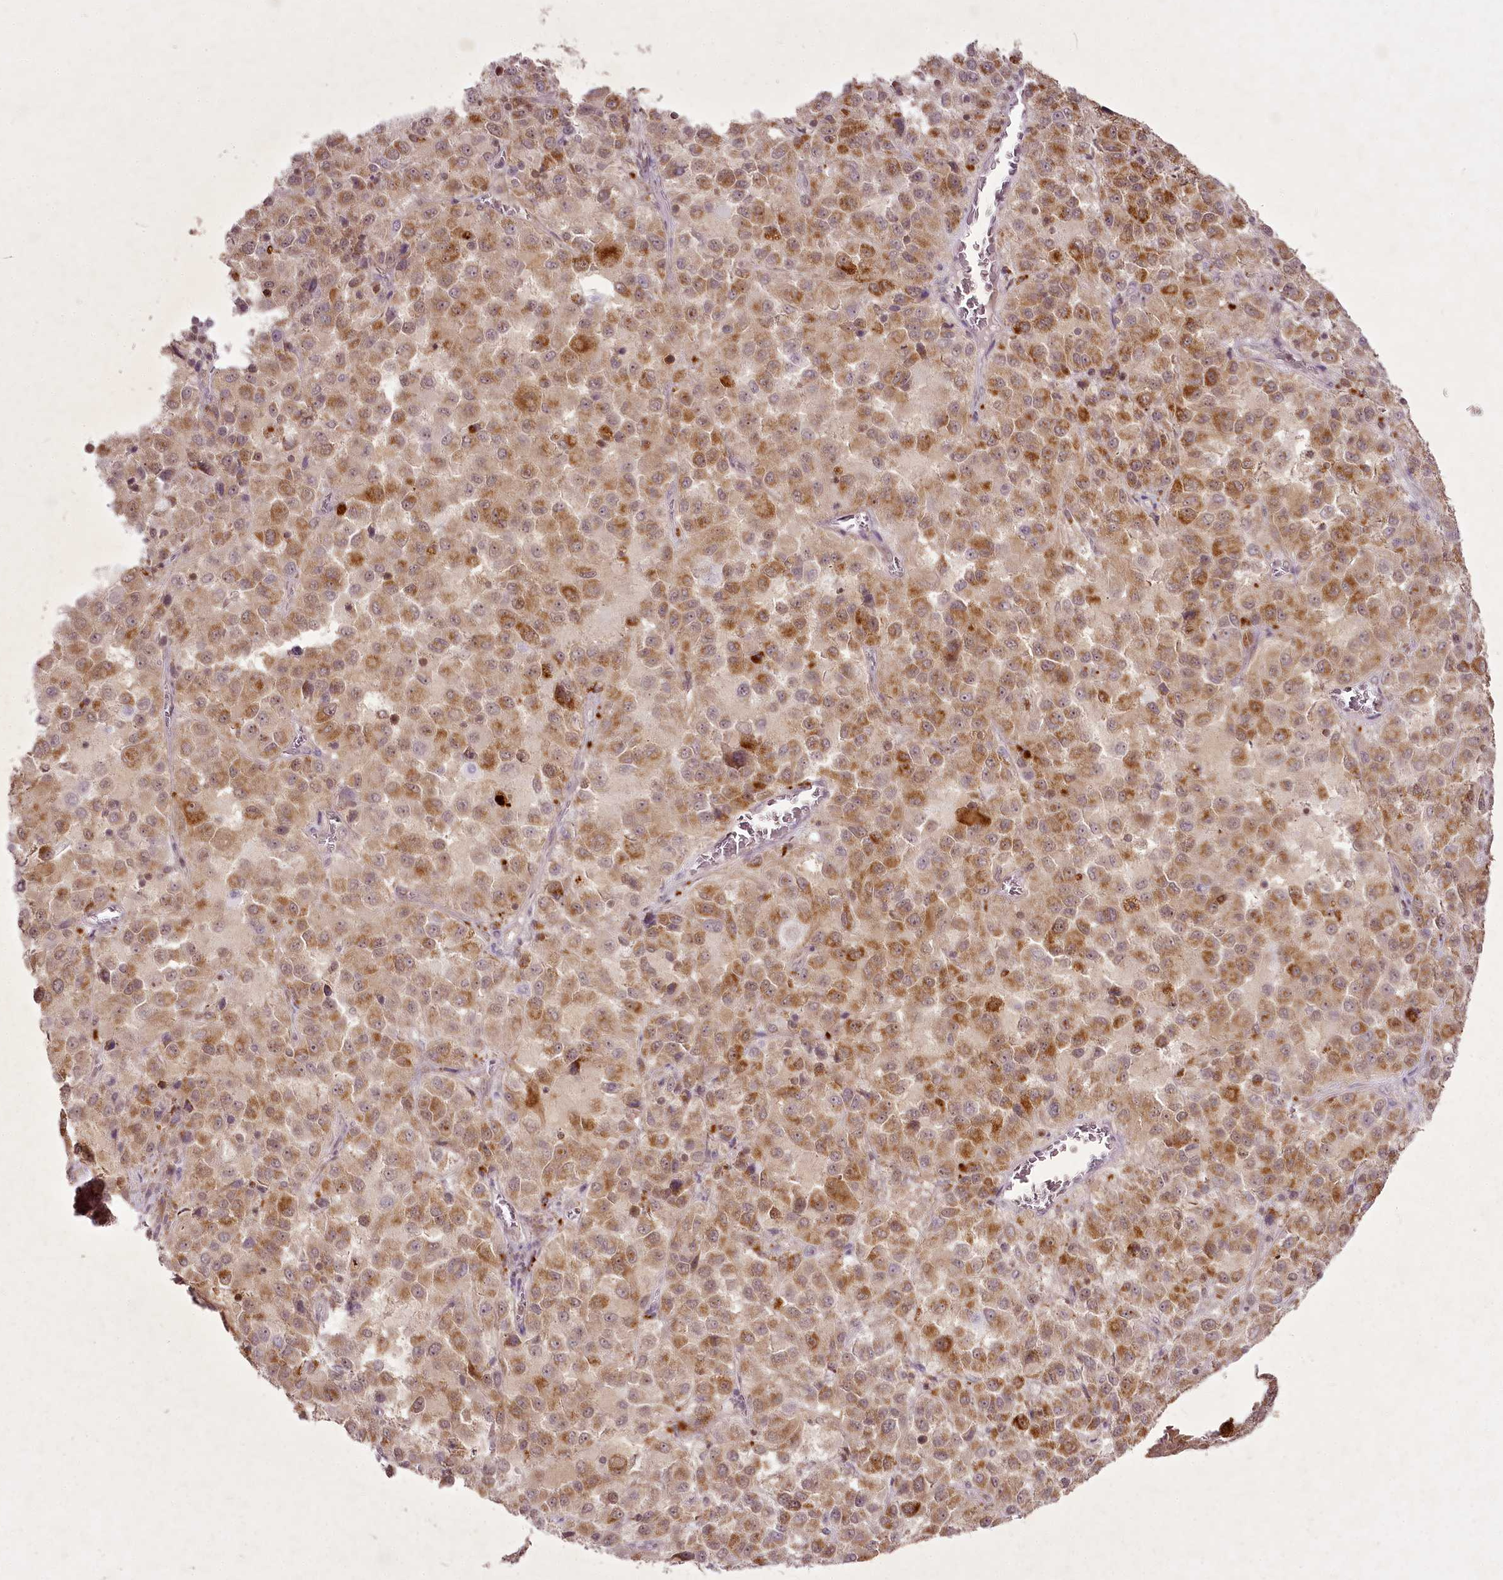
{"staining": {"intensity": "moderate", "quantity": ">75%", "location": "cytoplasmic/membranous"}, "tissue": "melanoma", "cell_type": "Tumor cells", "image_type": "cancer", "snomed": [{"axis": "morphology", "description": "Malignant melanoma, Metastatic site"}, {"axis": "topography", "description": "Lung"}], "caption": "A photomicrograph of melanoma stained for a protein displays moderate cytoplasmic/membranous brown staining in tumor cells. The staining was performed using DAB, with brown indicating positive protein expression. Nuclei are stained blue with hematoxylin.", "gene": "CHCHD2", "patient": {"sex": "male", "age": 64}}